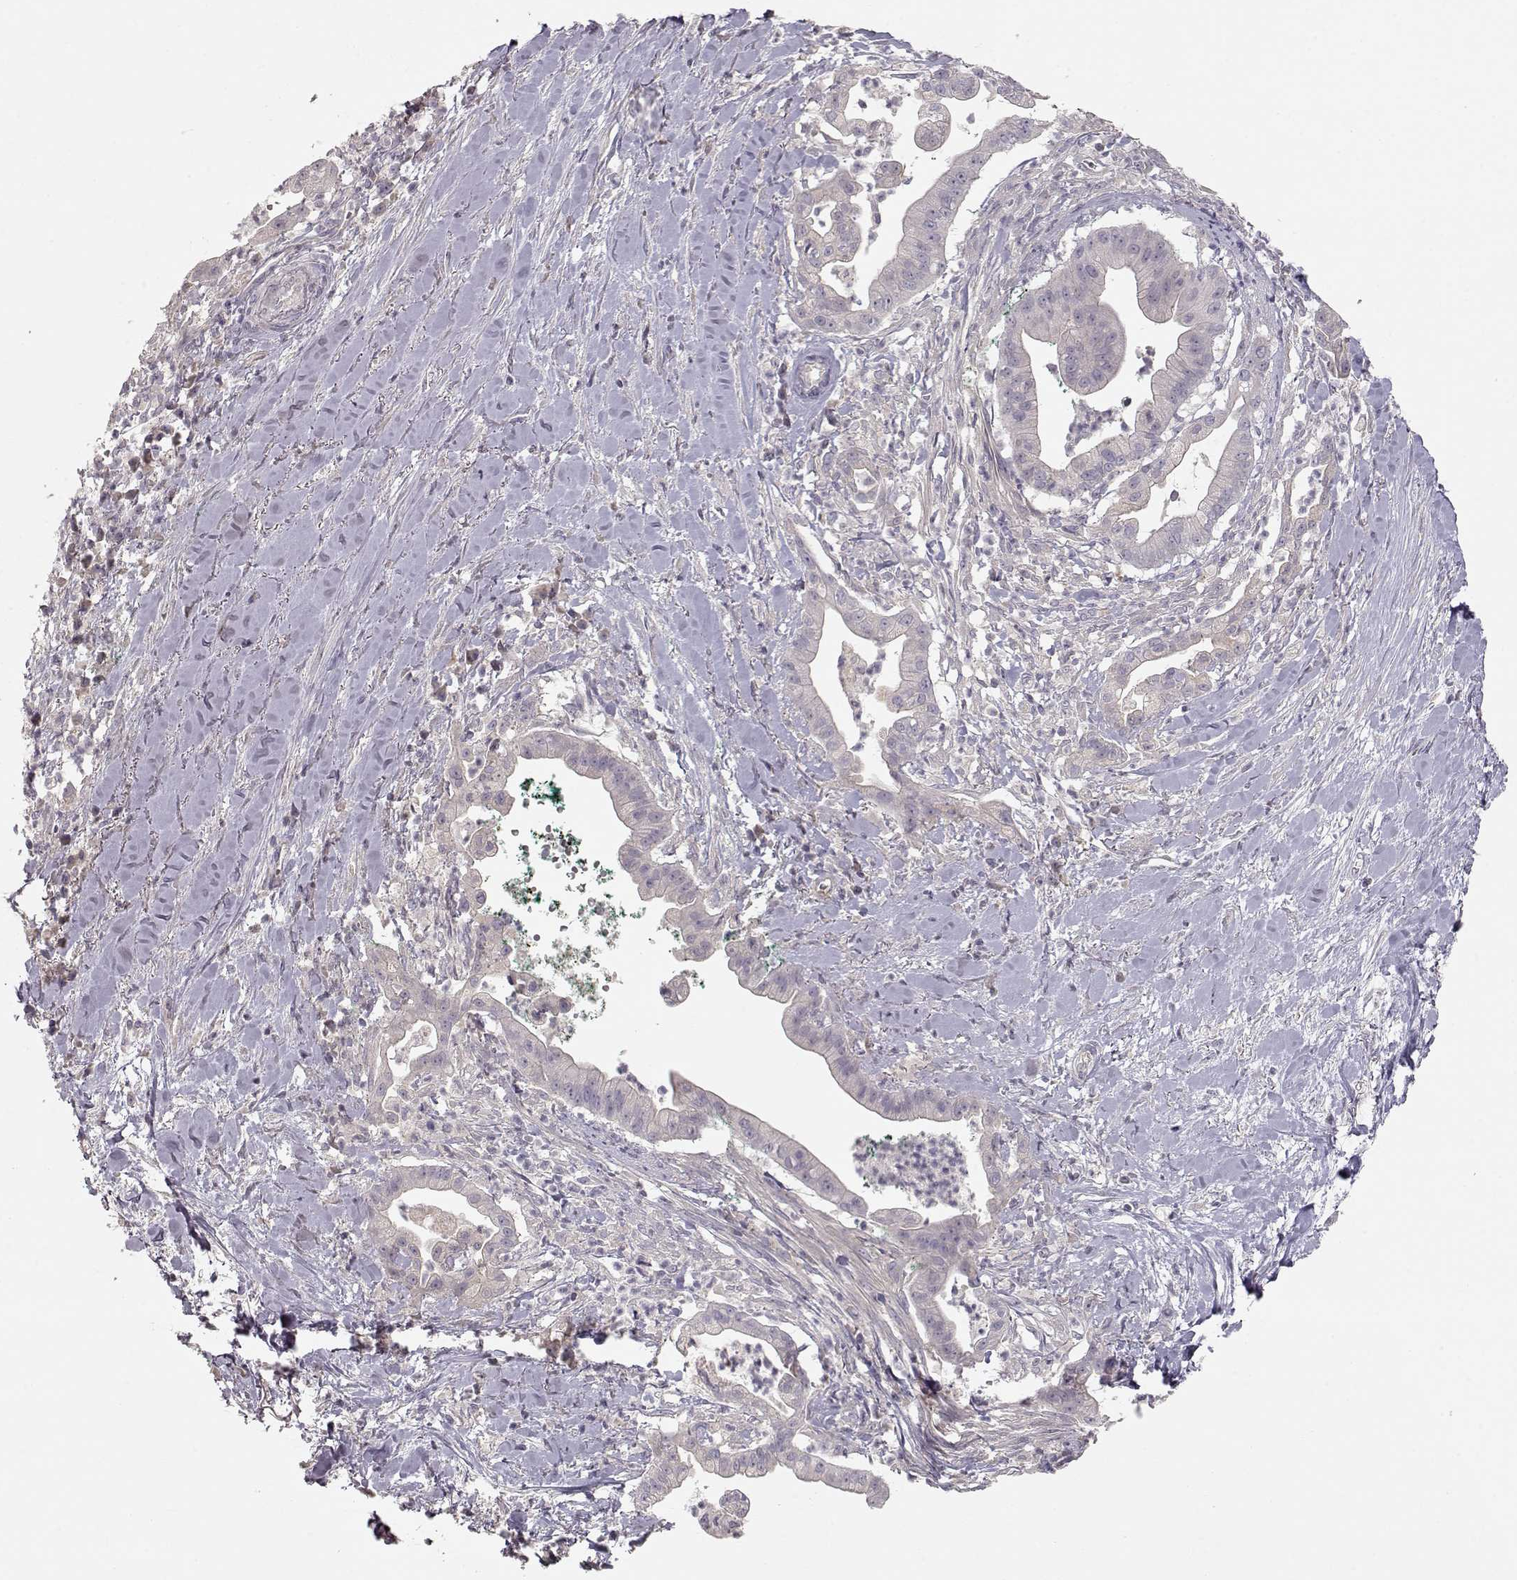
{"staining": {"intensity": "negative", "quantity": "none", "location": "none"}, "tissue": "pancreatic cancer", "cell_type": "Tumor cells", "image_type": "cancer", "snomed": [{"axis": "morphology", "description": "Normal tissue, NOS"}, {"axis": "morphology", "description": "Adenocarcinoma, NOS"}, {"axis": "topography", "description": "Lymph node"}, {"axis": "topography", "description": "Pancreas"}], "caption": "An image of pancreatic cancer stained for a protein shows no brown staining in tumor cells.", "gene": "ARHGAP8", "patient": {"sex": "female", "age": 58}}